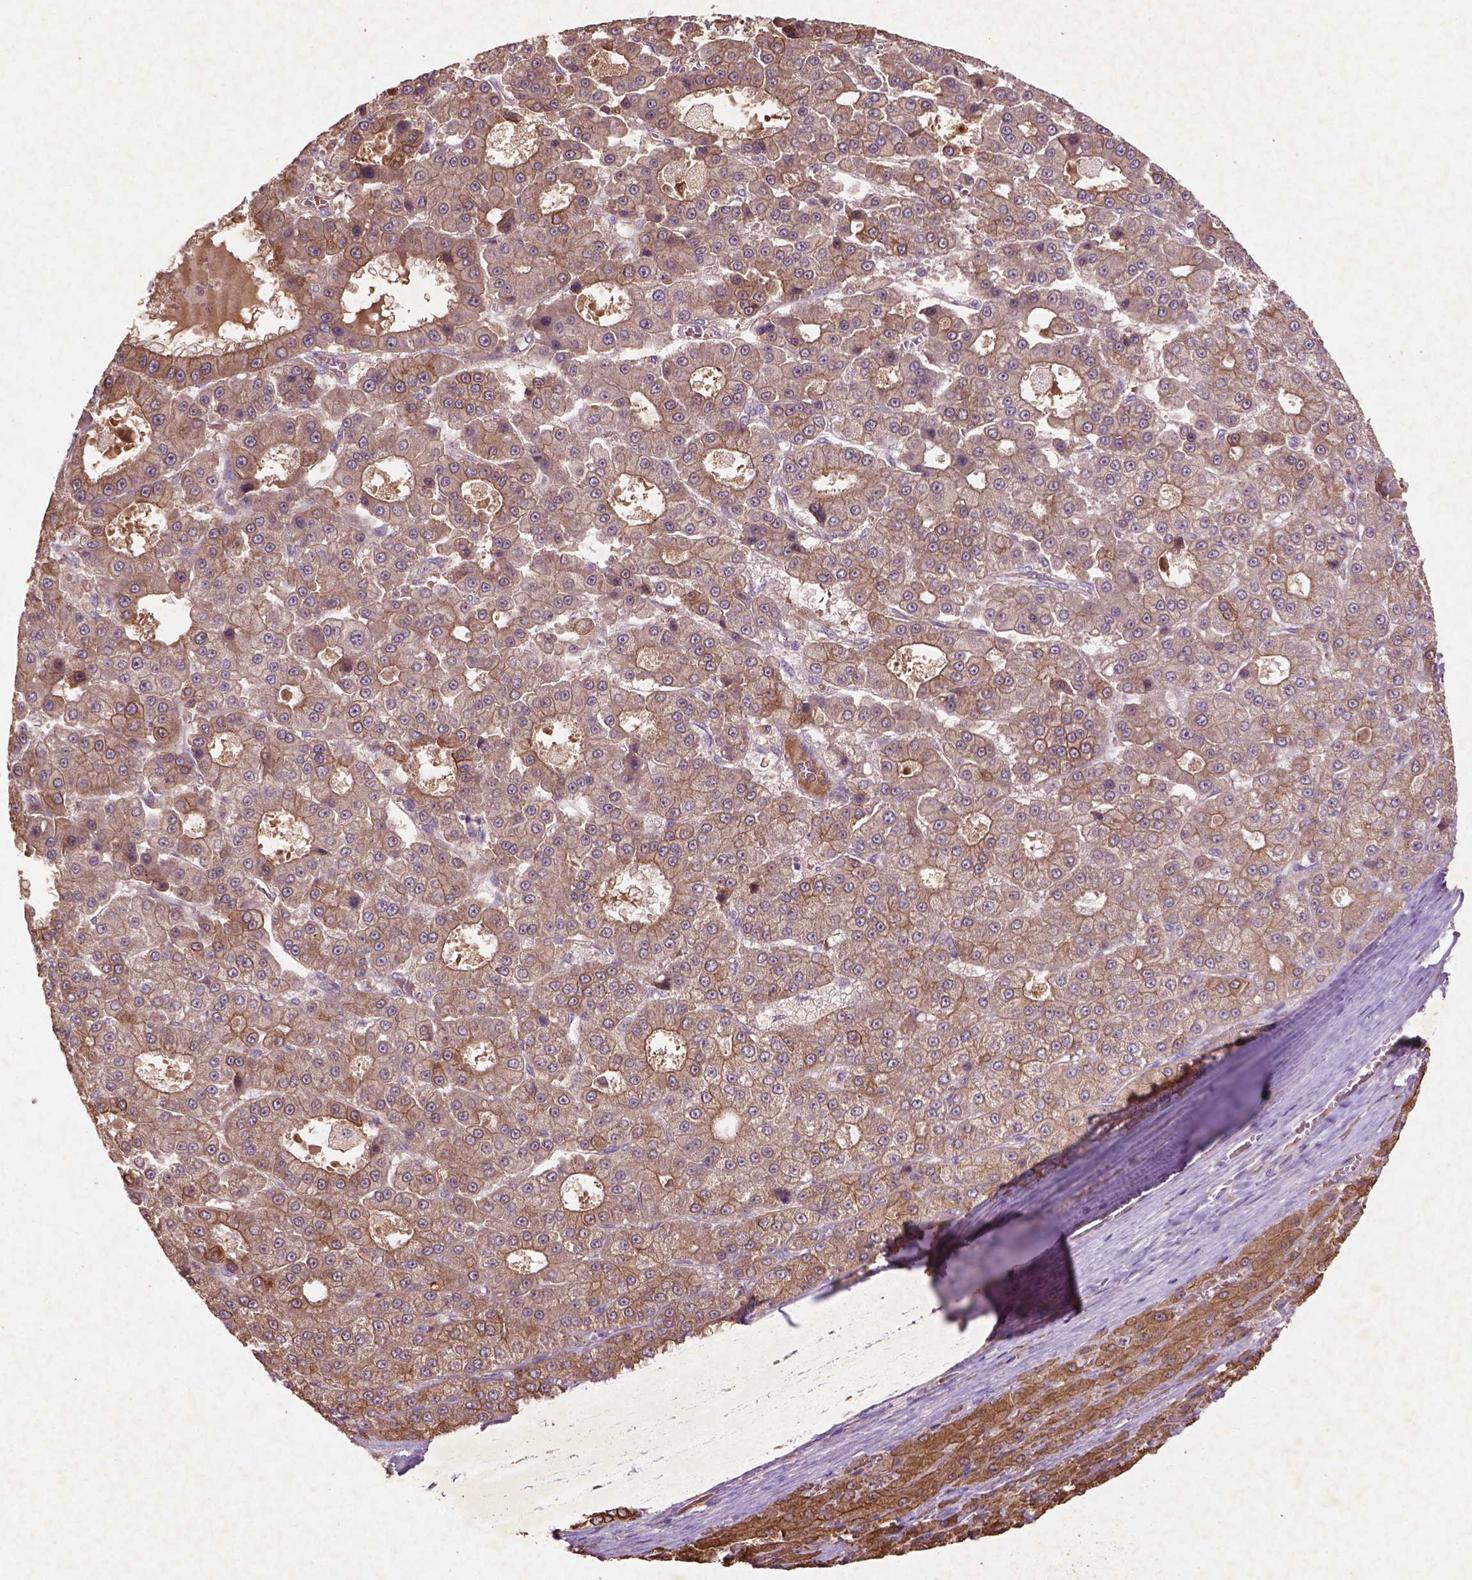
{"staining": {"intensity": "moderate", "quantity": ">75%", "location": "cytoplasmic/membranous"}, "tissue": "liver cancer", "cell_type": "Tumor cells", "image_type": "cancer", "snomed": [{"axis": "morphology", "description": "Carcinoma, Hepatocellular, NOS"}, {"axis": "topography", "description": "Liver"}], "caption": "The image demonstrates immunohistochemical staining of hepatocellular carcinoma (liver). There is moderate cytoplasmic/membranous positivity is present in about >75% of tumor cells.", "gene": "COQ2", "patient": {"sex": "male", "age": 70}}